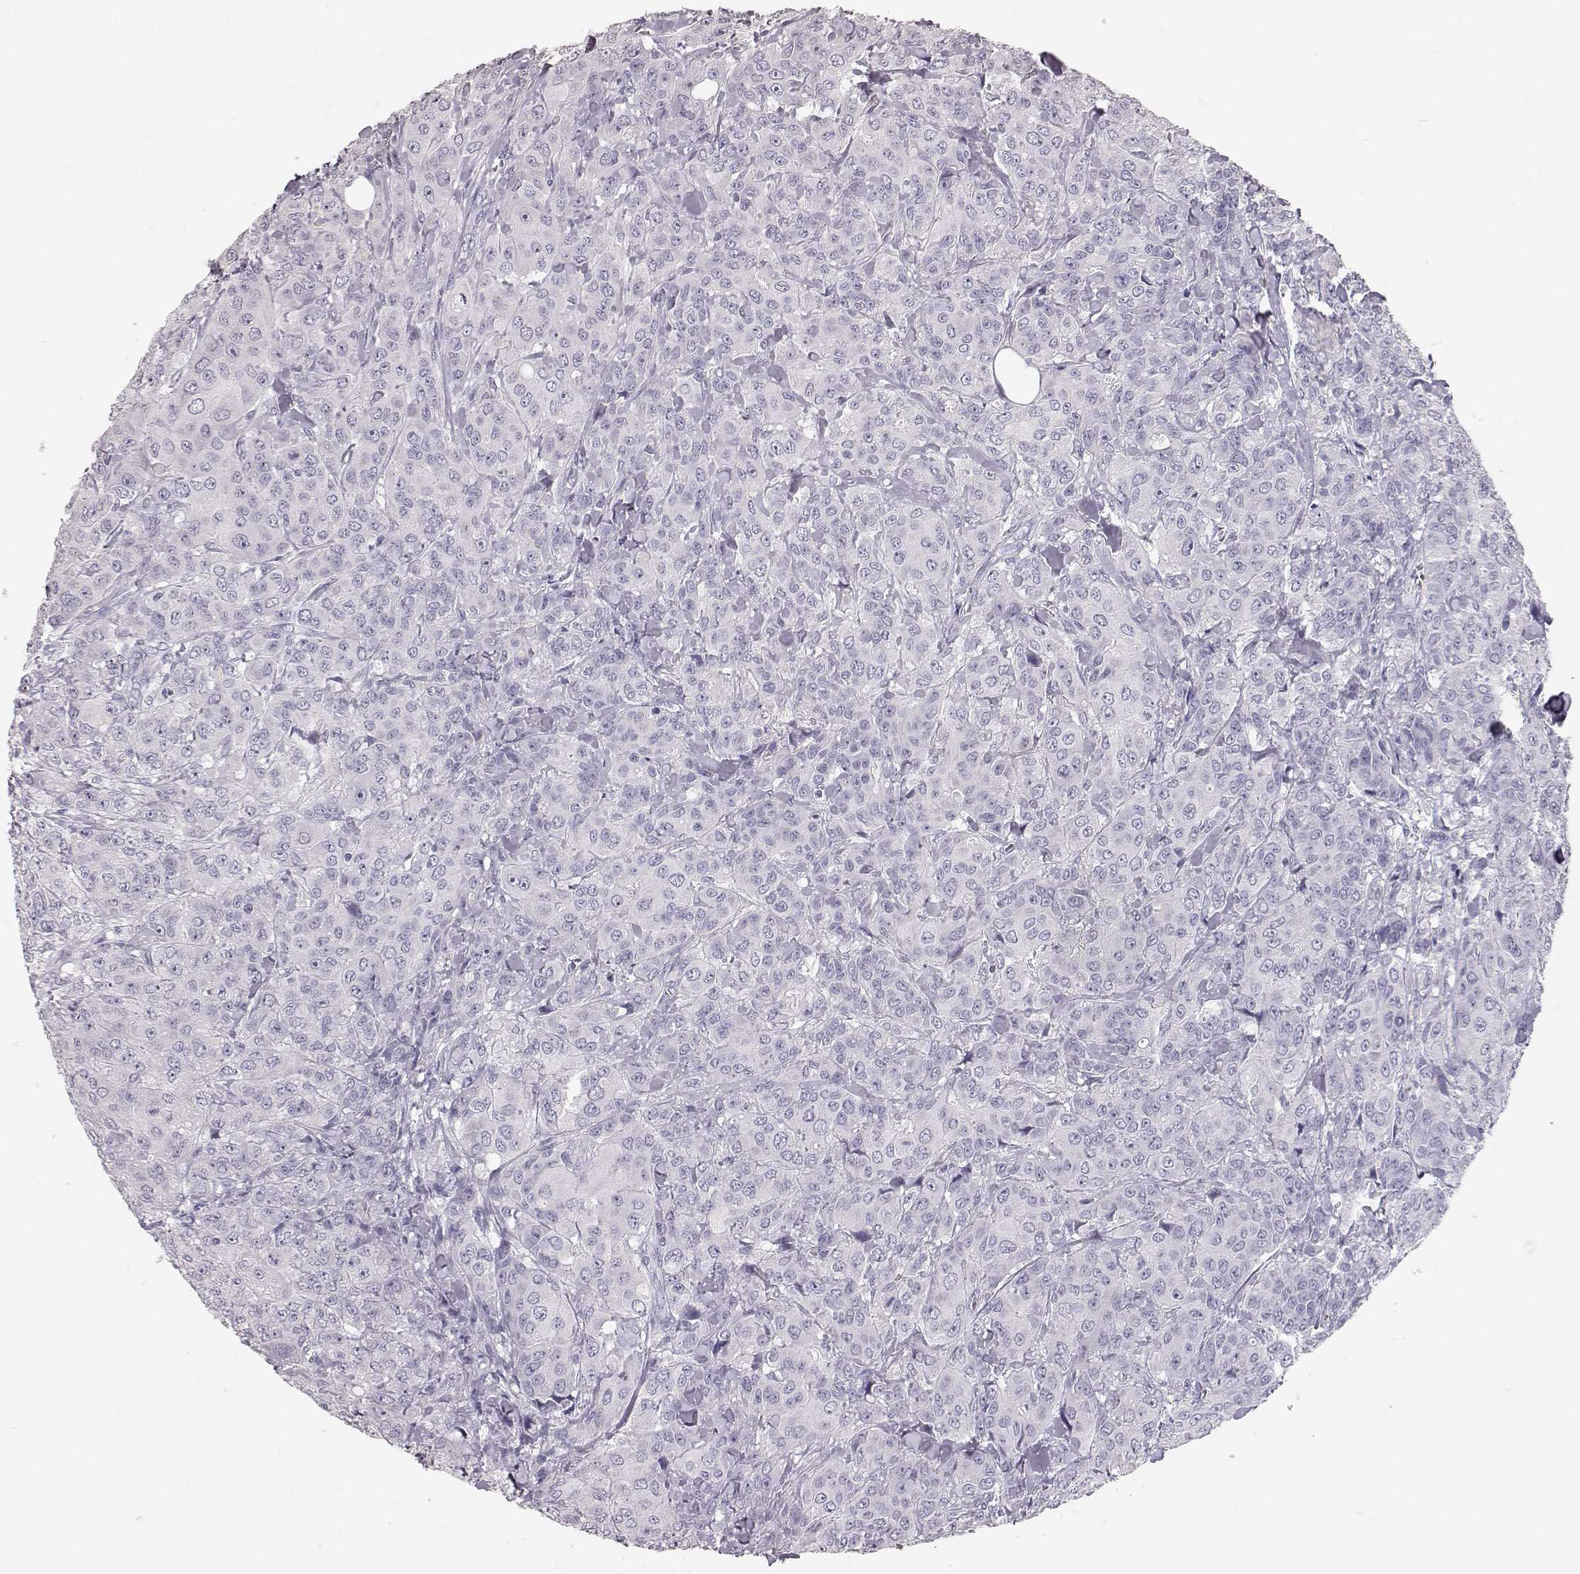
{"staining": {"intensity": "negative", "quantity": "none", "location": "none"}, "tissue": "breast cancer", "cell_type": "Tumor cells", "image_type": "cancer", "snomed": [{"axis": "morphology", "description": "Duct carcinoma"}, {"axis": "topography", "description": "Breast"}], "caption": "DAB immunohistochemical staining of invasive ductal carcinoma (breast) exhibits no significant expression in tumor cells.", "gene": "KRT33A", "patient": {"sex": "female", "age": 43}}